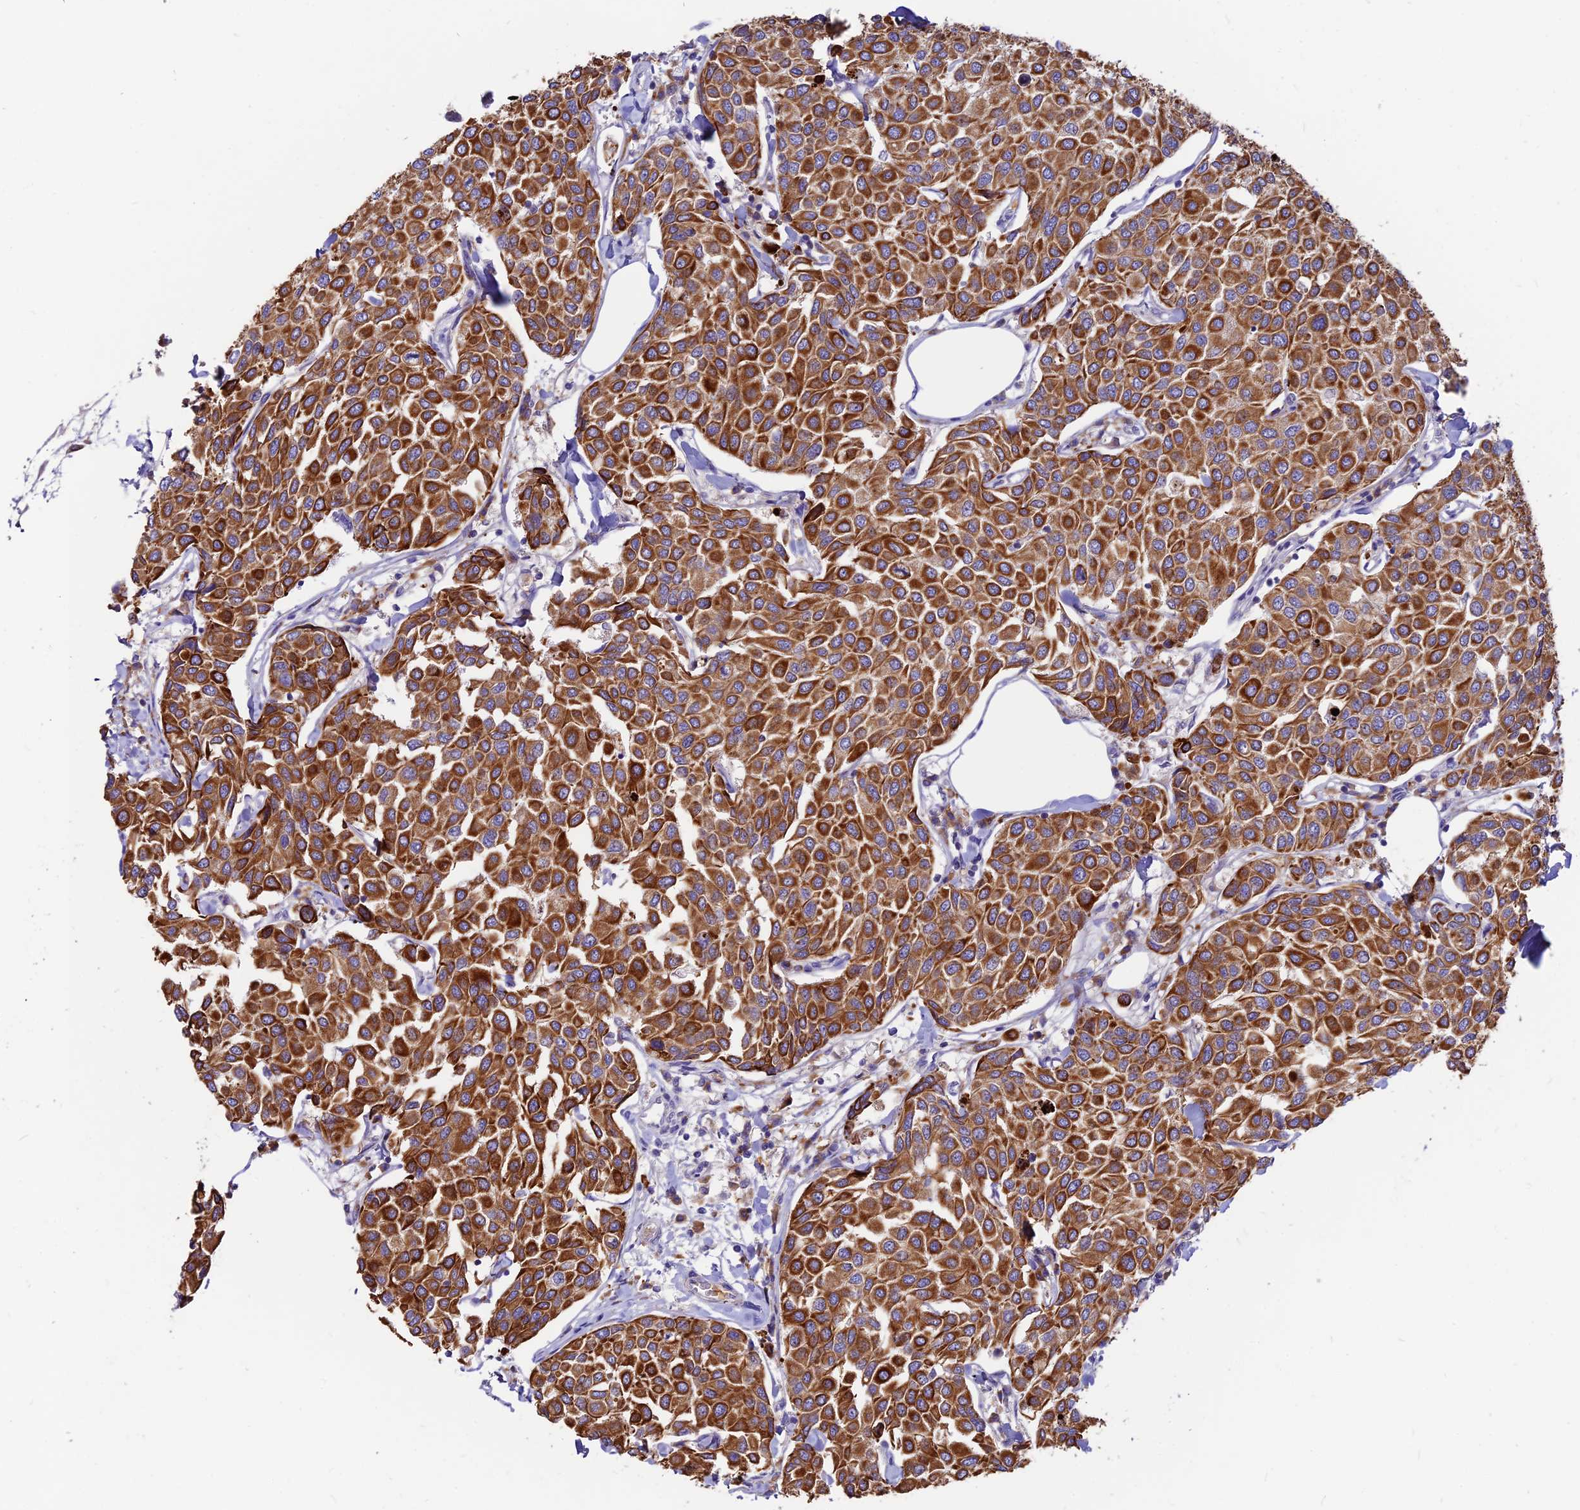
{"staining": {"intensity": "strong", "quantity": ">75%", "location": "cytoplasmic/membranous"}, "tissue": "breast cancer", "cell_type": "Tumor cells", "image_type": "cancer", "snomed": [{"axis": "morphology", "description": "Duct carcinoma"}, {"axis": "topography", "description": "Breast"}], "caption": "A micrograph of human breast cancer stained for a protein shows strong cytoplasmic/membranous brown staining in tumor cells. The staining was performed using DAB, with brown indicating positive protein expression. Nuclei are stained blue with hematoxylin.", "gene": "DENND2D", "patient": {"sex": "female", "age": 55}}